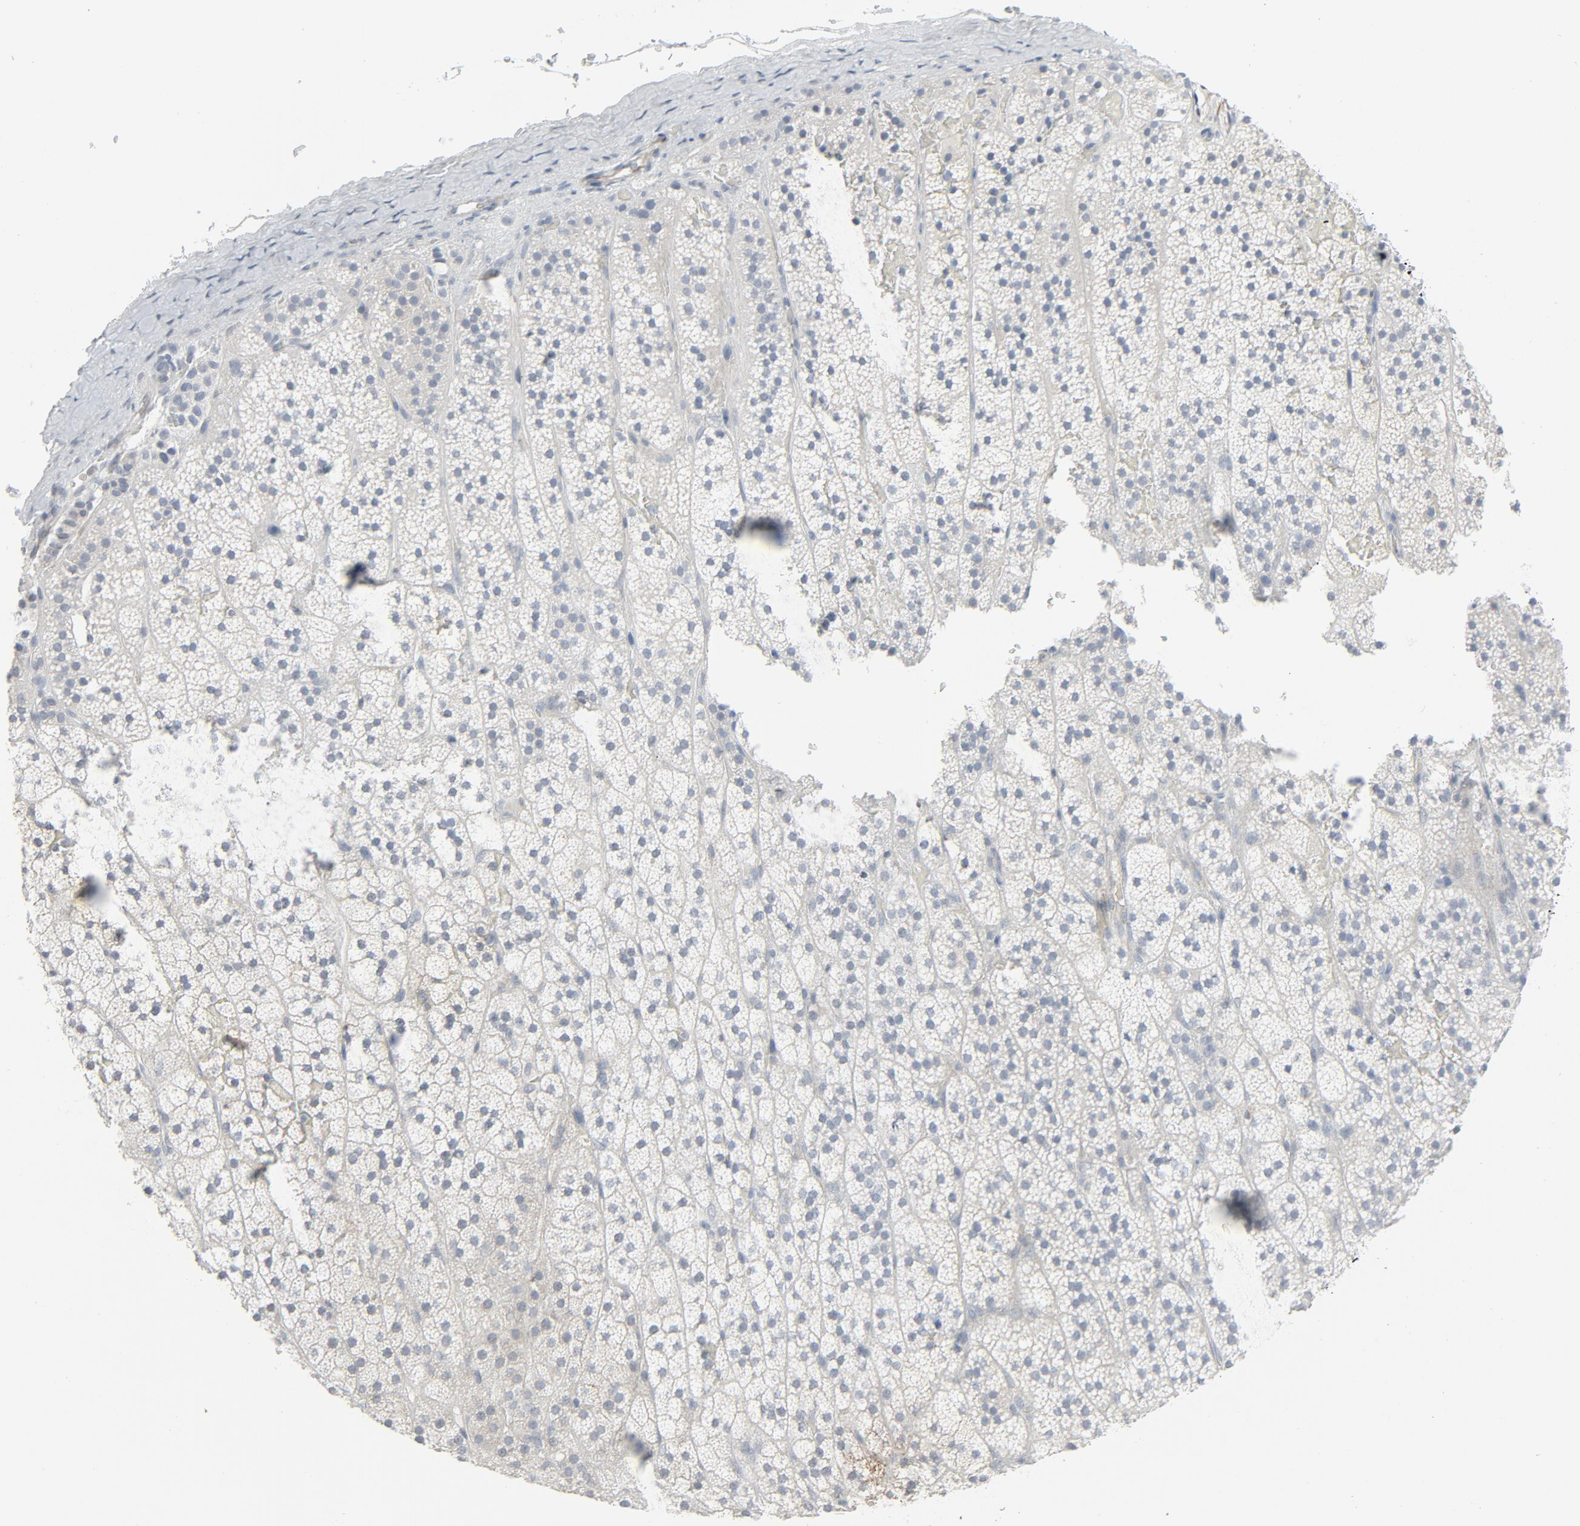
{"staining": {"intensity": "weak", "quantity": "25%-75%", "location": "cytoplasmic/membranous"}, "tissue": "adrenal gland", "cell_type": "Glandular cells", "image_type": "normal", "snomed": [{"axis": "morphology", "description": "Normal tissue, NOS"}, {"axis": "topography", "description": "Adrenal gland"}], "caption": "IHC (DAB) staining of benign human adrenal gland displays weak cytoplasmic/membranous protein positivity in about 25%-75% of glandular cells.", "gene": "FGFR3", "patient": {"sex": "male", "age": 35}}